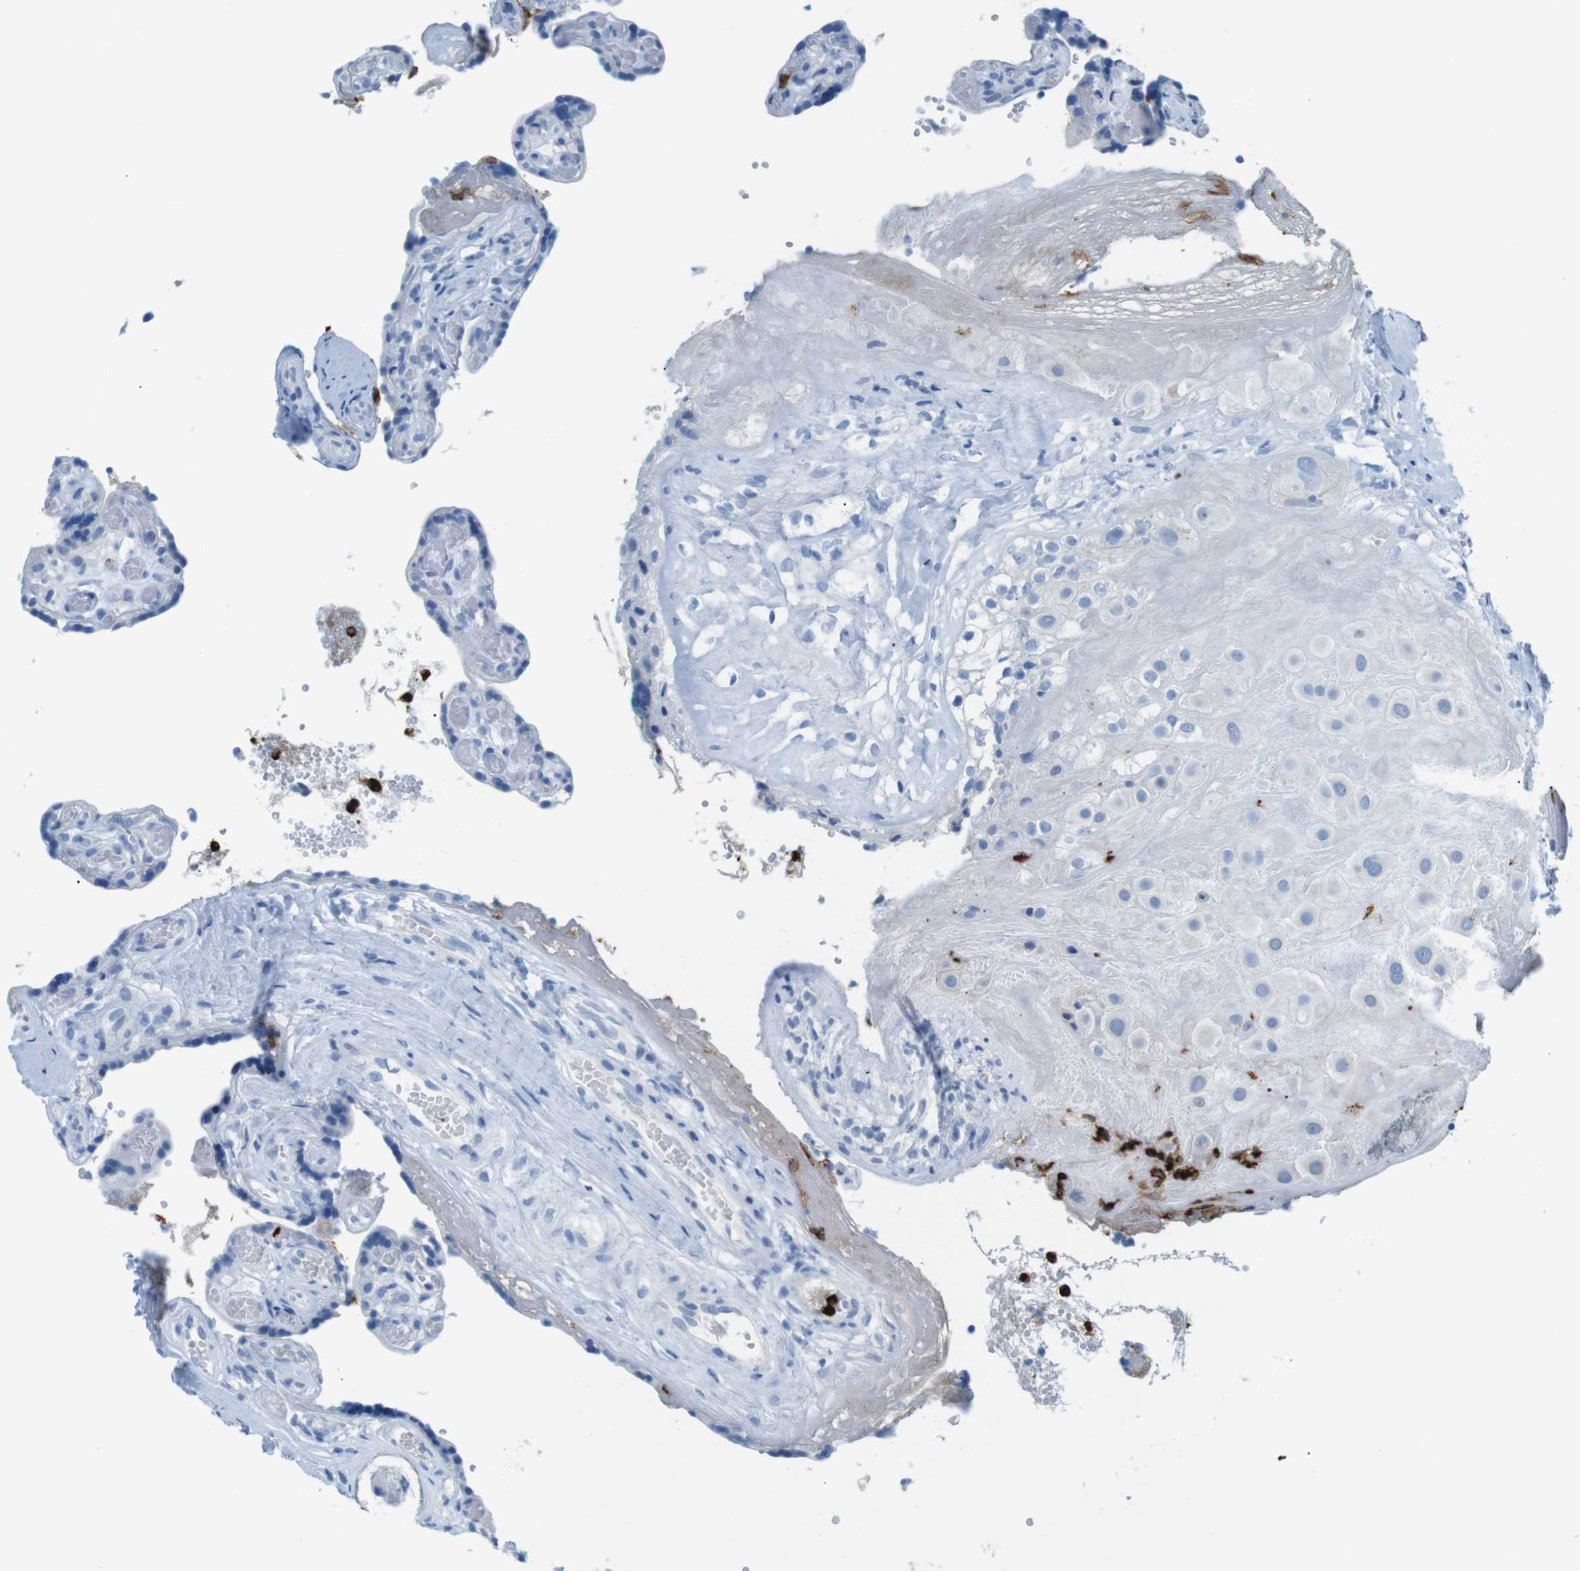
{"staining": {"intensity": "negative", "quantity": "none", "location": "none"}, "tissue": "placenta", "cell_type": "Decidual cells", "image_type": "normal", "snomed": [{"axis": "morphology", "description": "Normal tissue, NOS"}, {"axis": "topography", "description": "Placenta"}], "caption": "An image of placenta stained for a protein demonstrates no brown staining in decidual cells. Brightfield microscopy of IHC stained with DAB (3,3'-diaminobenzidine) (brown) and hematoxylin (blue), captured at high magnification.", "gene": "MCEMP1", "patient": {"sex": "female", "age": 30}}